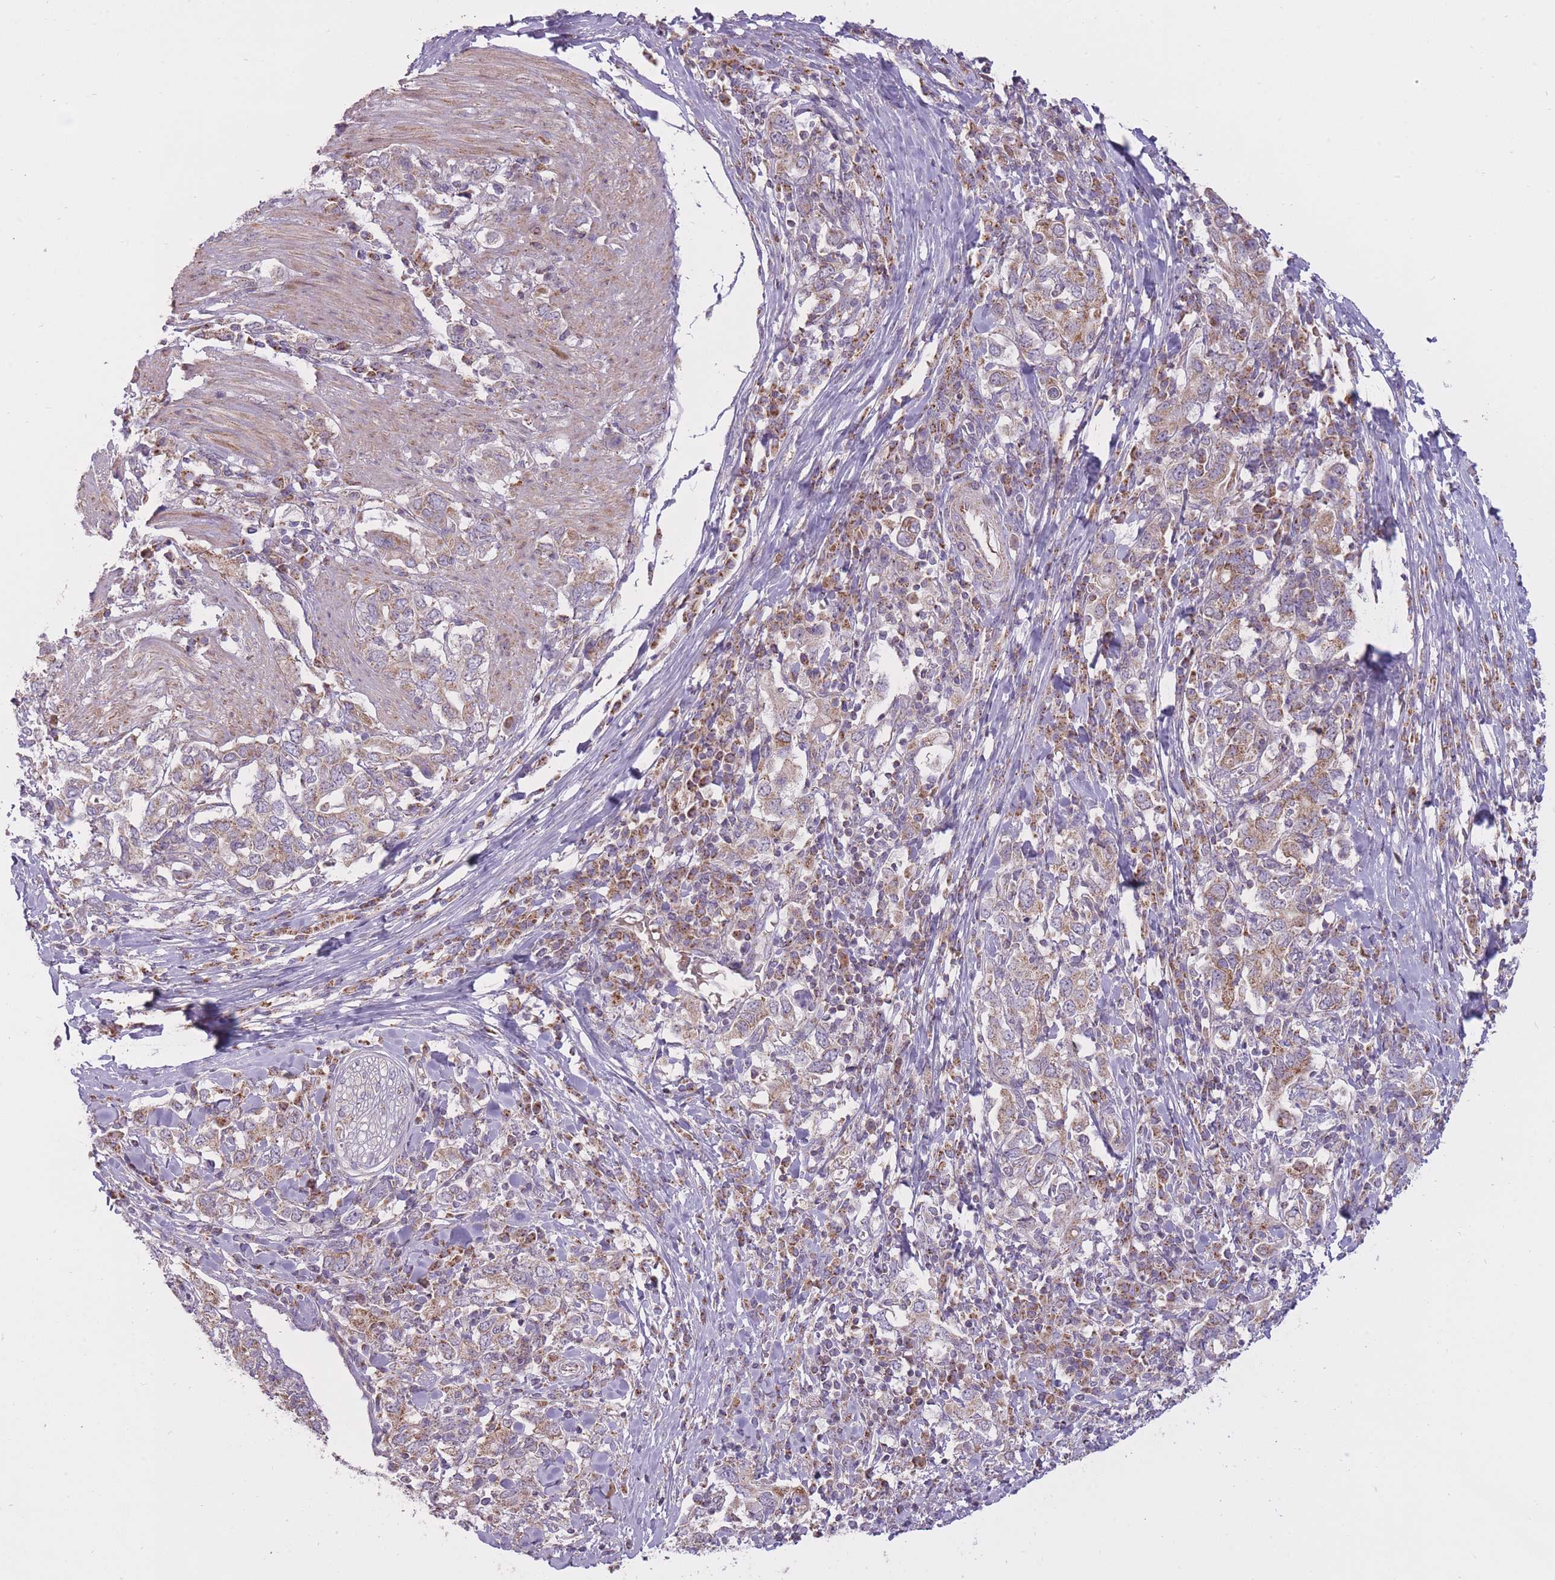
{"staining": {"intensity": "weak", "quantity": ">75%", "location": "cytoplasmic/membranous"}, "tissue": "stomach cancer", "cell_type": "Tumor cells", "image_type": "cancer", "snomed": [{"axis": "morphology", "description": "Adenocarcinoma, NOS"}, {"axis": "topography", "description": "Stomach, upper"}, {"axis": "topography", "description": "Stomach"}], "caption": "Immunohistochemical staining of stomach cancer reveals low levels of weak cytoplasmic/membranous protein staining in about >75% of tumor cells.", "gene": "LIN7C", "patient": {"sex": "male", "age": 62}}